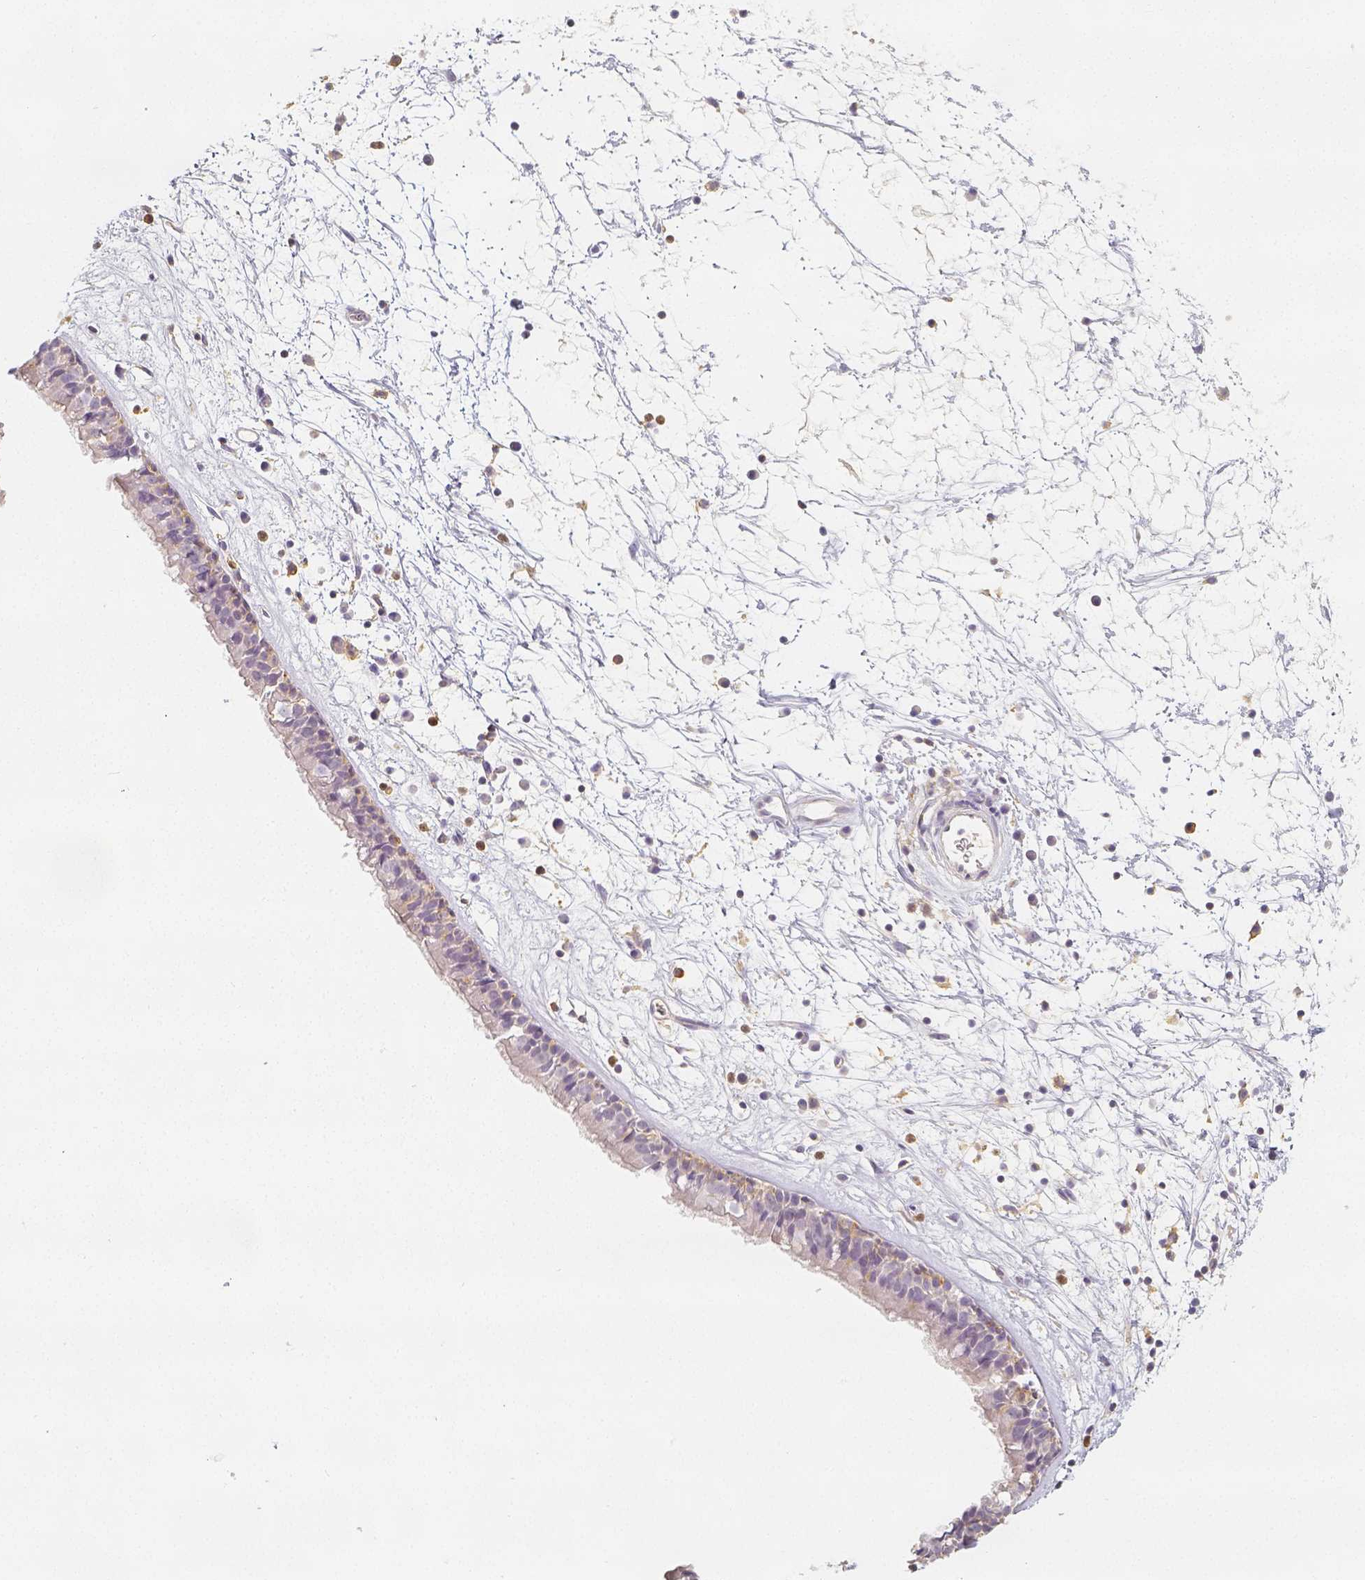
{"staining": {"intensity": "moderate", "quantity": "<25%", "location": "cytoplasmic/membranous"}, "tissue": "nasopharynx", "cell_type": "Respiratory epithelial cells", "image_type": "normal", "snomed": [{"axis": "morphology", "description": "Normal tissue, NOS"}, {"axis": "topography", "description": "Nasopharynx"}], "caption": "Normal nasopharynx demonstrates moderate cytoplasmic/membranous staining in about <25% of respiratory epithelial cells.", "gene": "PTPRJ", "patient": {"sex": "male", "age": 24}}